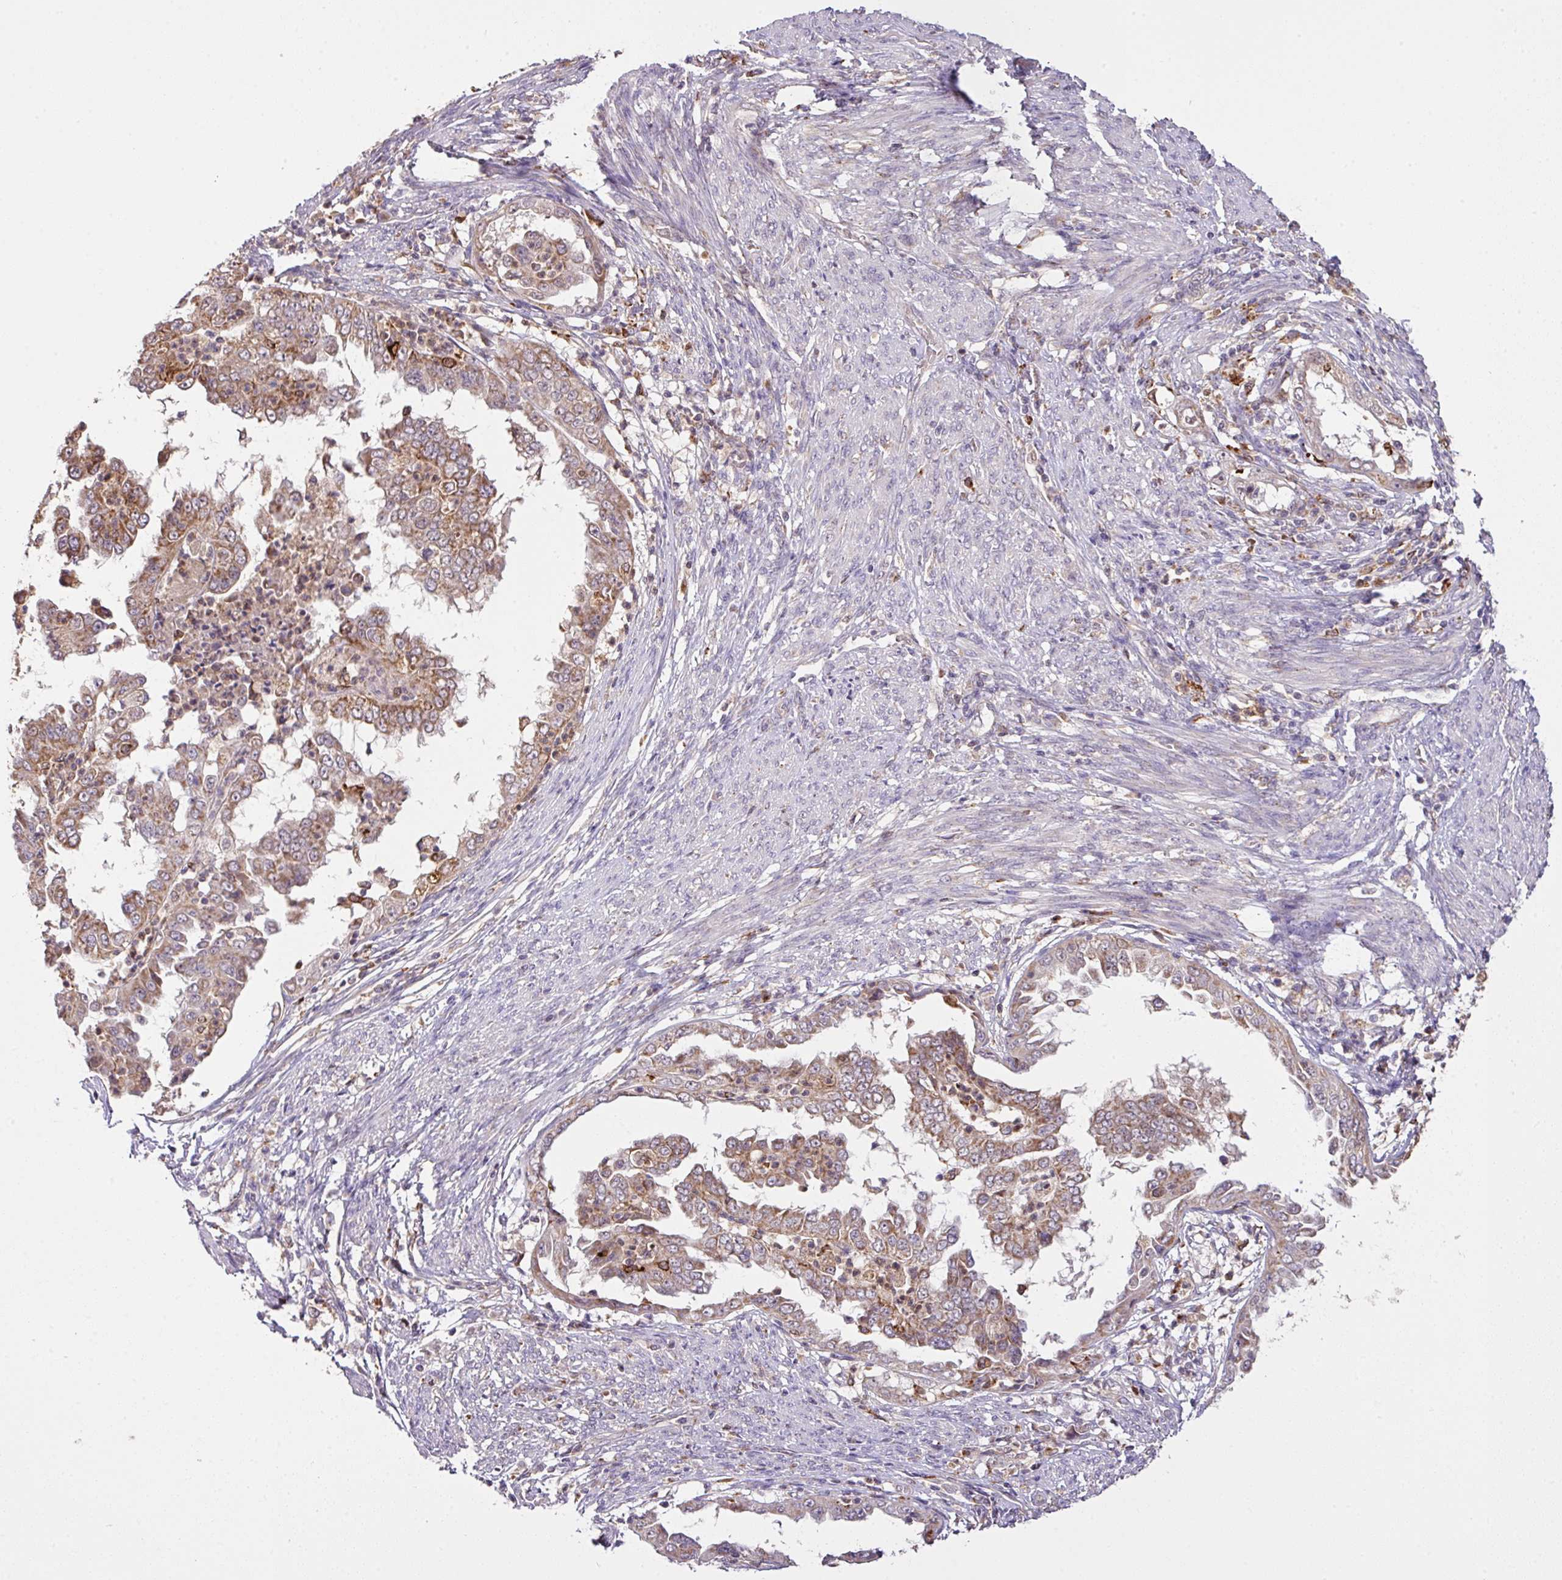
{"staining": {"intensity": "moderate", "quantity": ">75%", "location": "cytoplasmic/membranous"}, "tissue": "endometrial cancer", "cell_type": "Tumor cells", "image_type": "cancer", "snomed": [{"axis": "morphology", "description": "Adenocarcinoma, NOS"}, {"axis": "topography", "description": "Endometrium"}], "caption": "Human endometrial cancer stained with a brown dye shows moderate cytoplasmic/membranous positive expression in approximately >75% of tumor cells.", "gene": "SMCO4", "patient": {"sex": "female", "age": 85}}